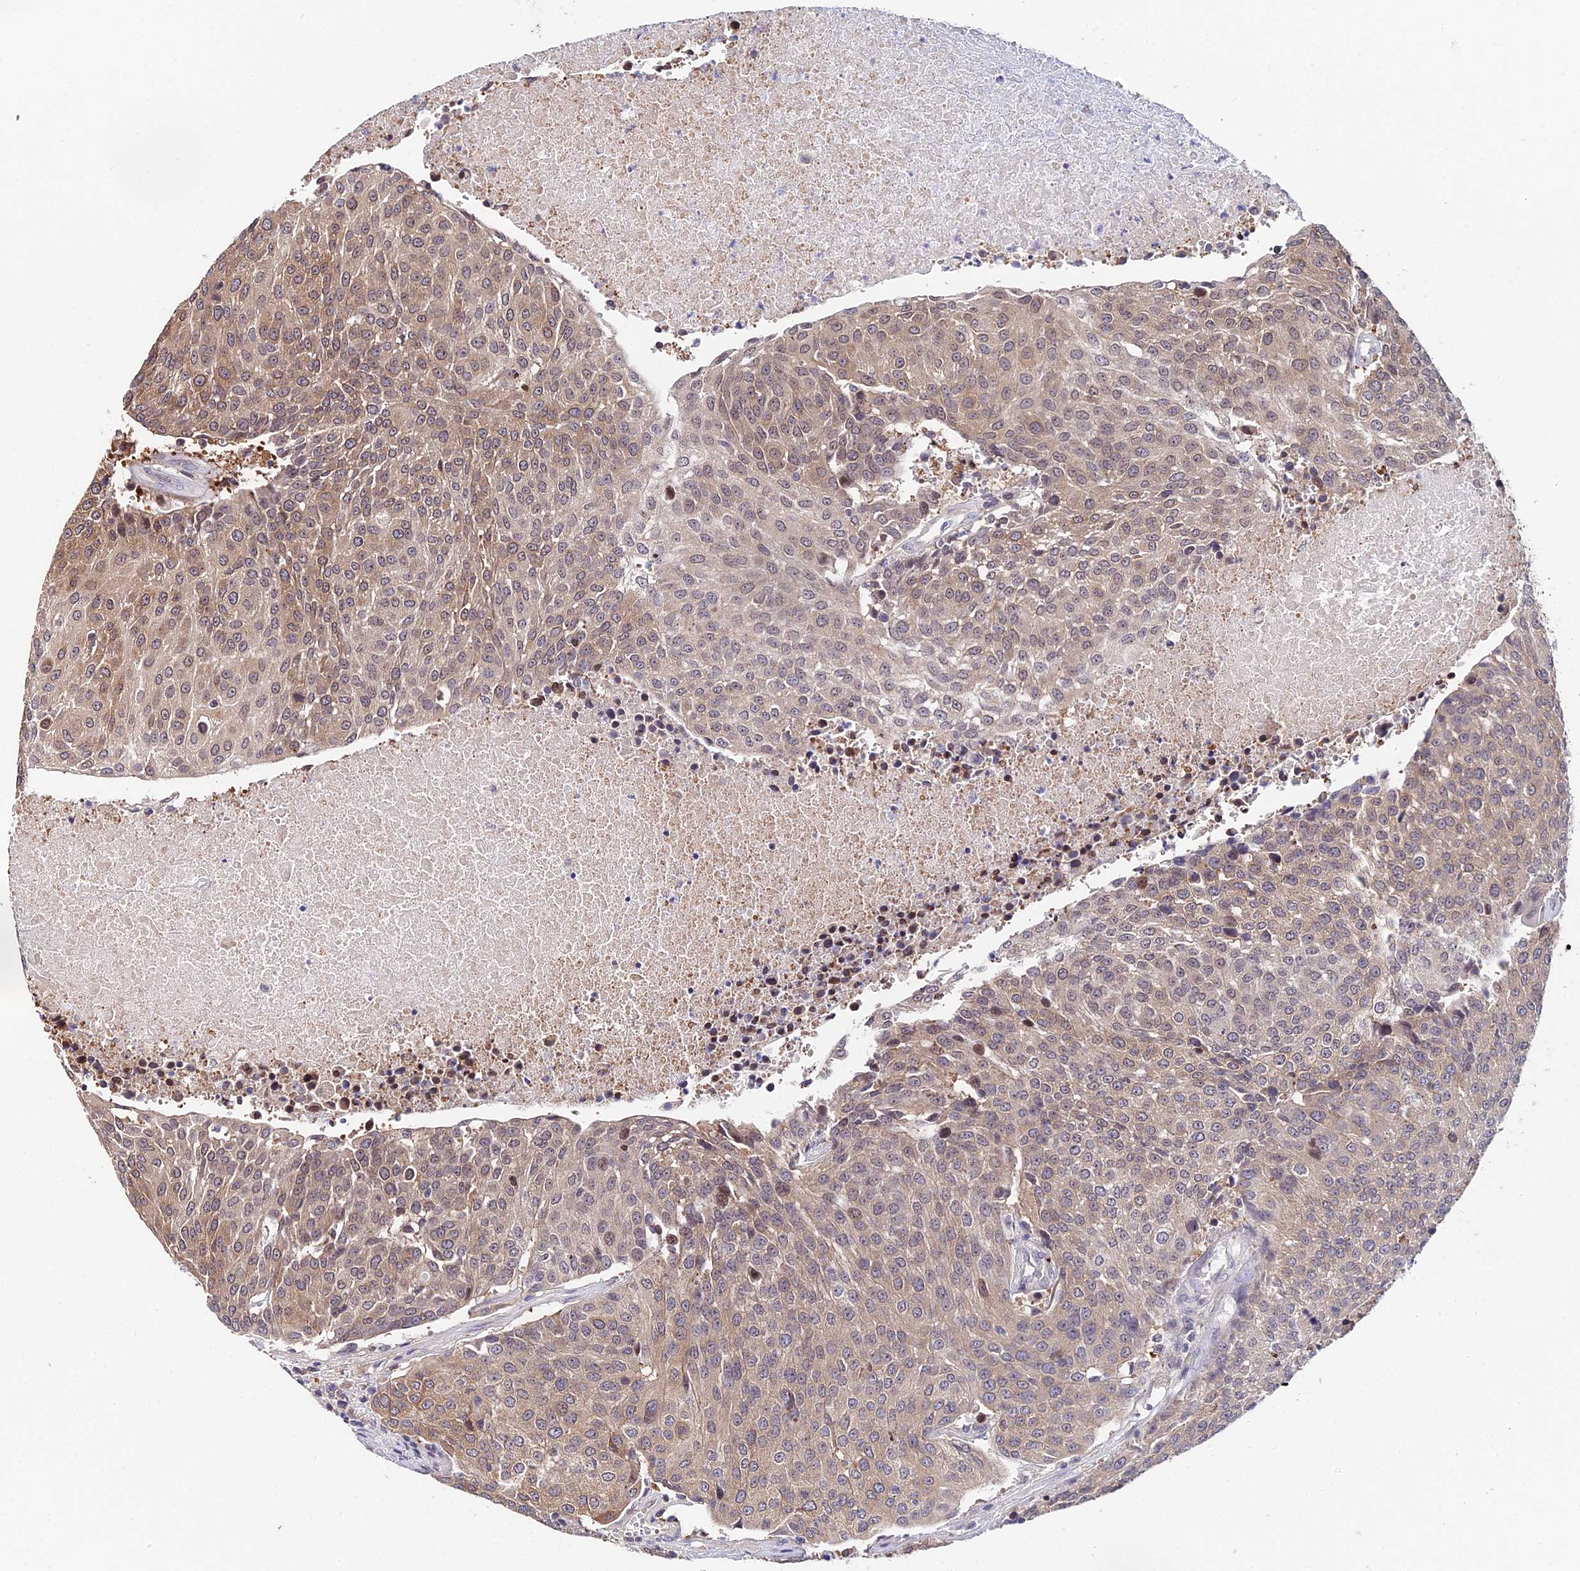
{"staining": {"intensity": "moderate", "quantity": ">75%", "location": "cytoplasmic/membranous"}, "tissue": "urothelial cancer", "cell_type": "Tumor cells", "image_type": "cancer", "snomed": [{"axis": "morphology", "description": "Urothelial carcinoma, High grade"}, {"axis": "topography", "description": "Urinary bladder"}], "caption": "IHC (DAB (3,3'-diaminobenzidine)) staining of human urothelial carcinoma (high-grade) reveals moderate cytoplasmic/membranous protein staining in approximately >75% of tumor cells.", "gene": "INPP4A", "patient": {"sex": "female", "age": 85}}